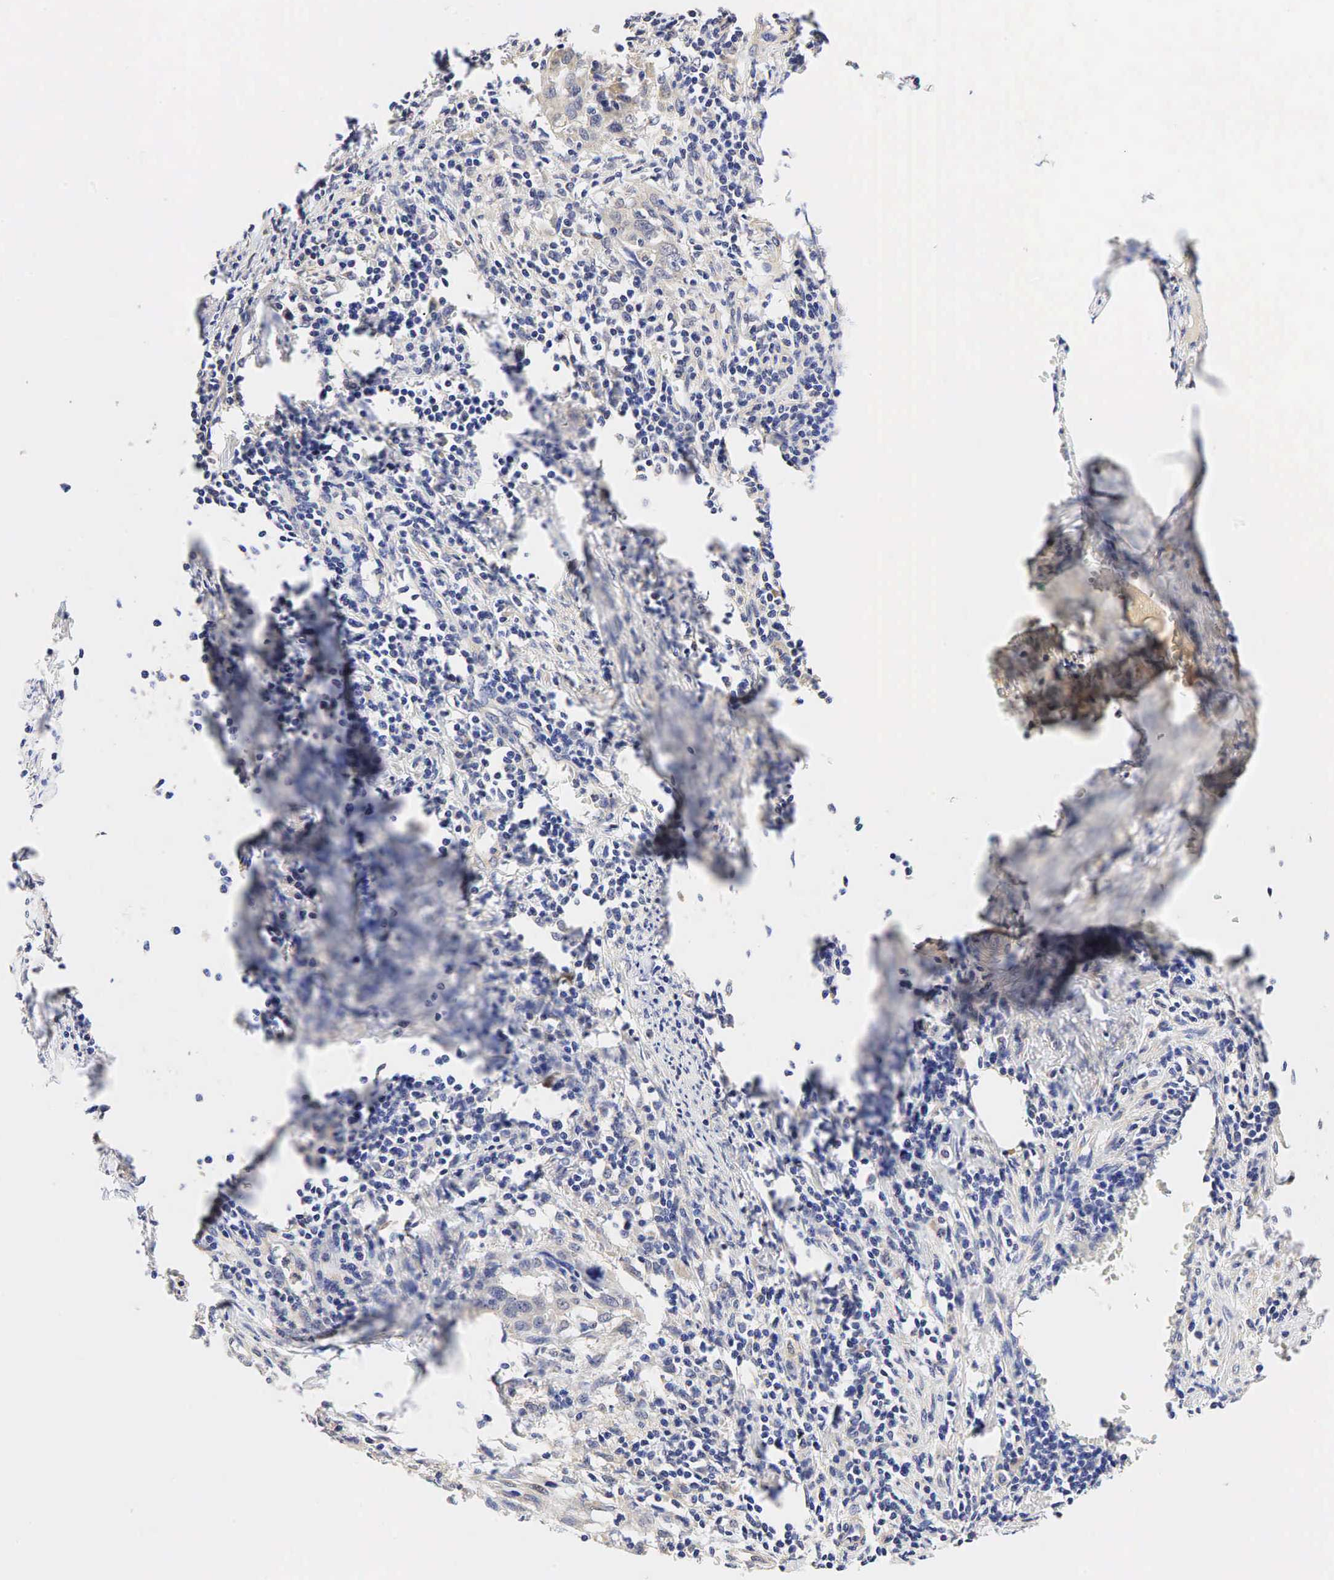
{"staining": {"intensity": "negative", "quantity": "none", "location": "none"}, "tissue": "cervical cancer", "cell_type": "Tumor cells", "image_type": "cancer", "snomed": [{"axis": "morphology", "description": "Squamous cell carcinoma, NOS"}, {"axis": "topography", "description": "Cervix"}], "caption": "This is a histopathology image of immunohistochemistry staining of cervical squamous cell carcinoma, which shows no positivity in tumor cells.", "gene": "CCND1", "patient": {"sex": "female", "age": 54}}